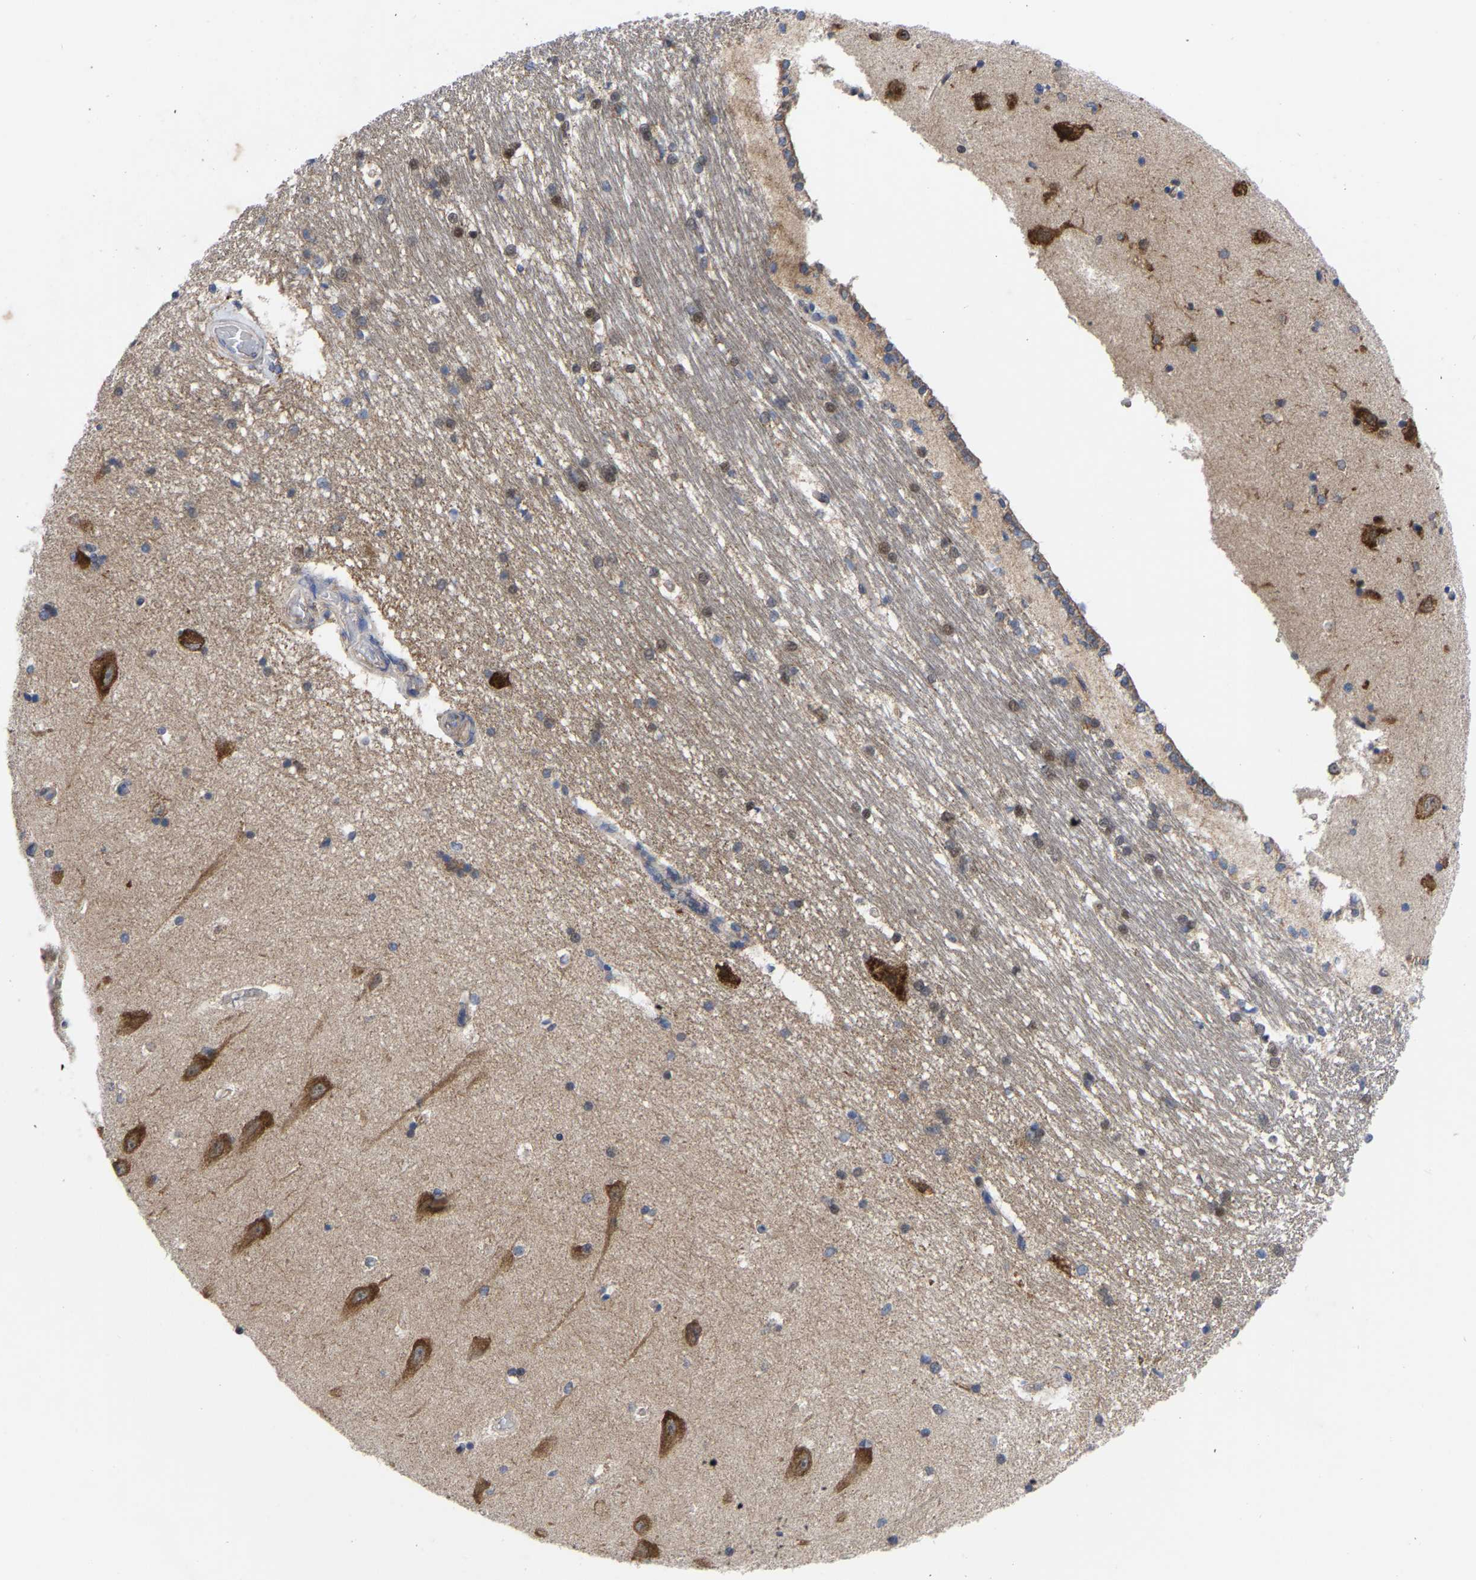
{"staining": {"intensity": "weak", "quantity": "<25%", "location": "cytoplasmic/membranous,nuclear"}, "tissue": "hippocampus", "cell_type": "Glial cells", "image_type": "normal", "snomed": [{"axis": "morphology", "description": "Normal tissue, NOS"}, {"axis": "topography", "description": "Hippocampus"}], "caption": "Photomicrograph shows no protein staining in glial cells of unremarkable hippocampus.", "gene": "TCP1", "patient": {"sex": "male", "age": 45}}